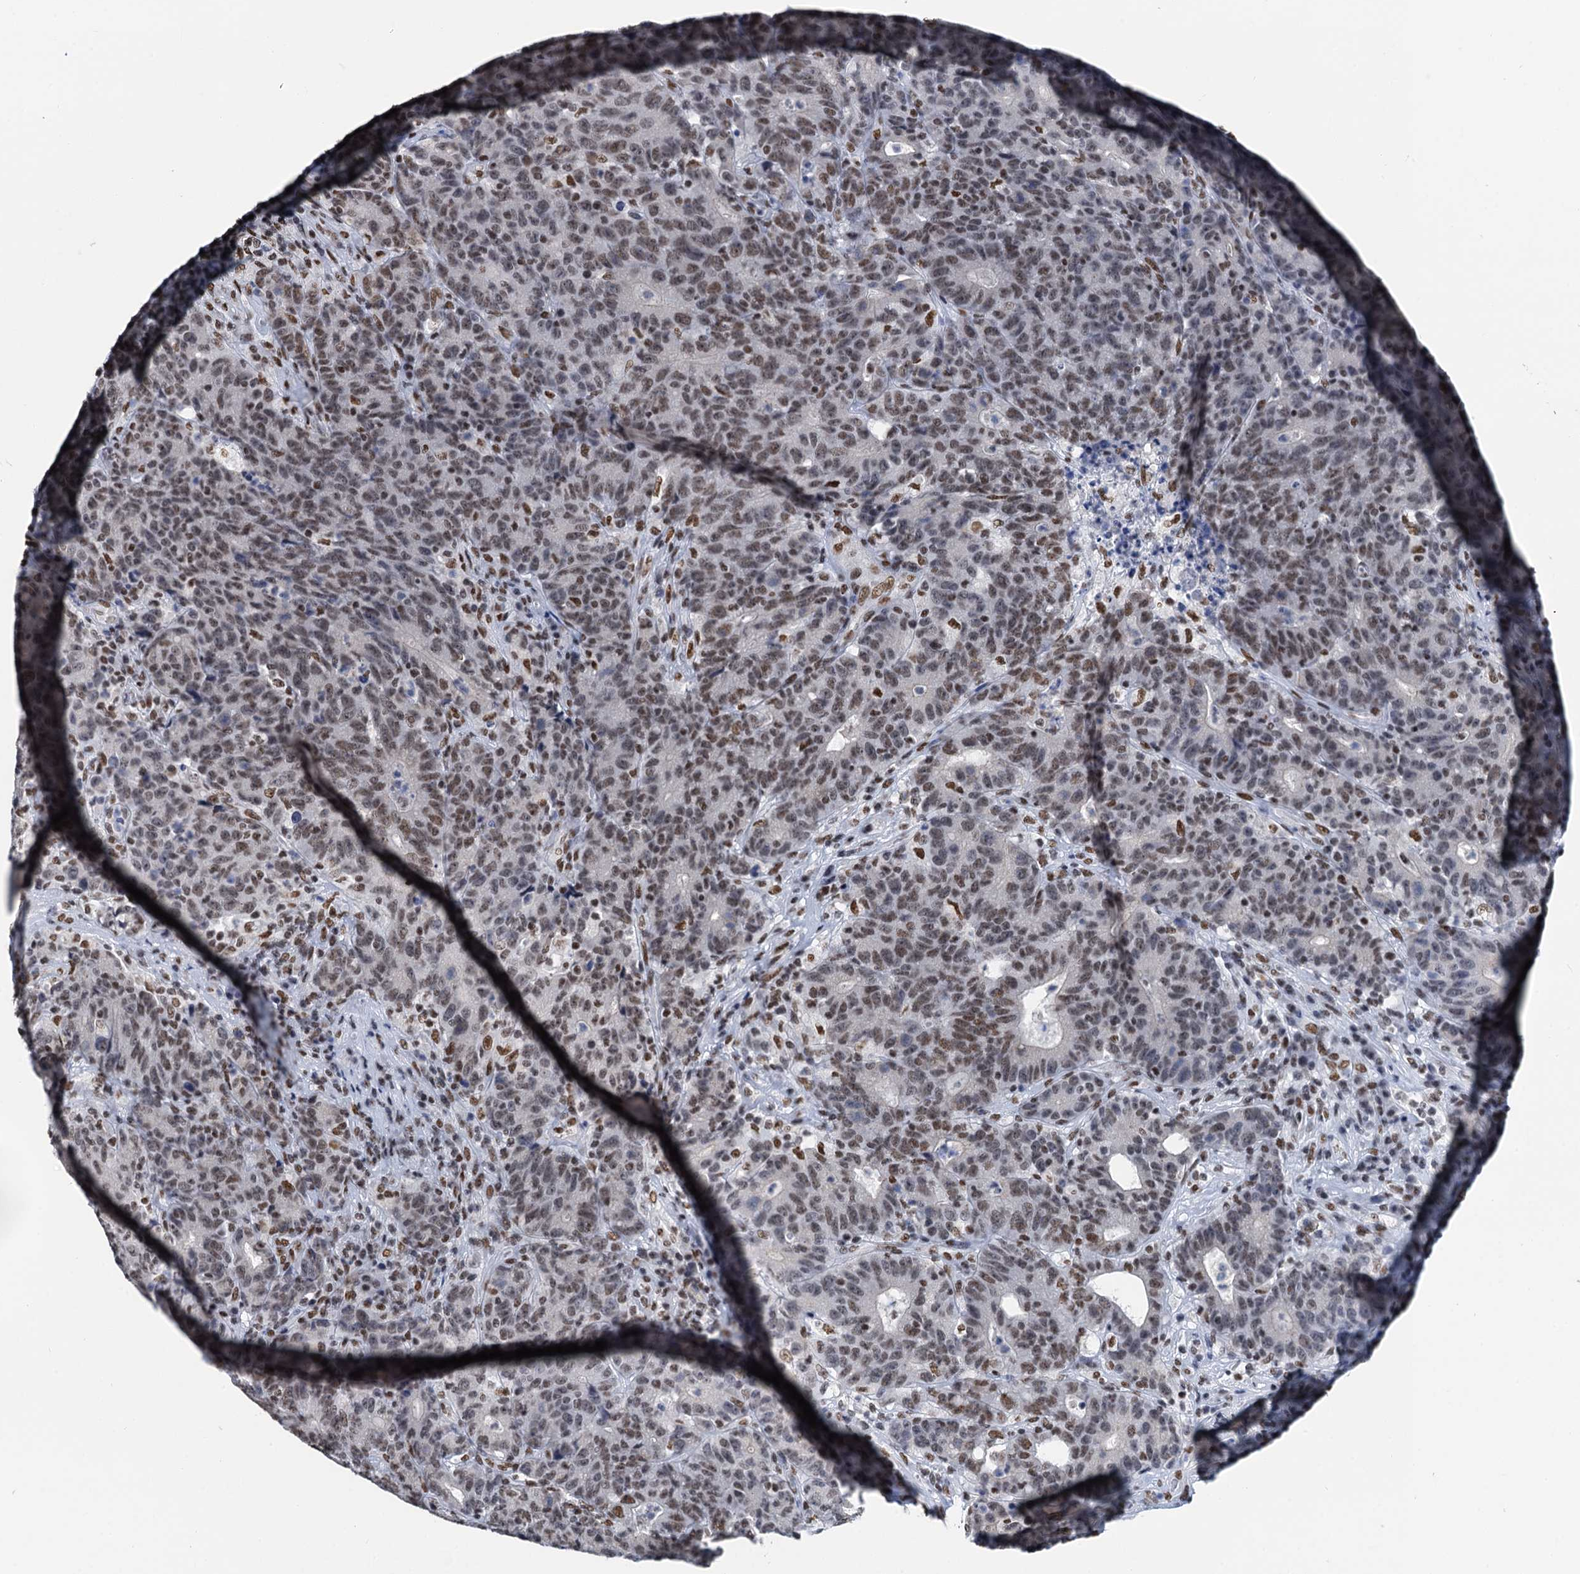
{"staining": {"intensity": "moderate", "quantity": ">75%", "location": "nuclear"}, "tissue": "colorectal cancer", "cell_type": "Tumor cells", "image_type": "cancer", "snomed": [{"axis": "morphology", "description": "Adenocarcinoma, NOS"}, {"axis": "topography", "description": "Colon"}], "caption": "Immunohistochemical staining of human adenocarcinoma (colorectal) reveals moderate nuclear protein staining in about >75% of tumor cells. Ihc stains the protein in brown and the nuclei are stained blue.", "gene": "SLTM", "patient": {"sex": "female", "age": 75}}